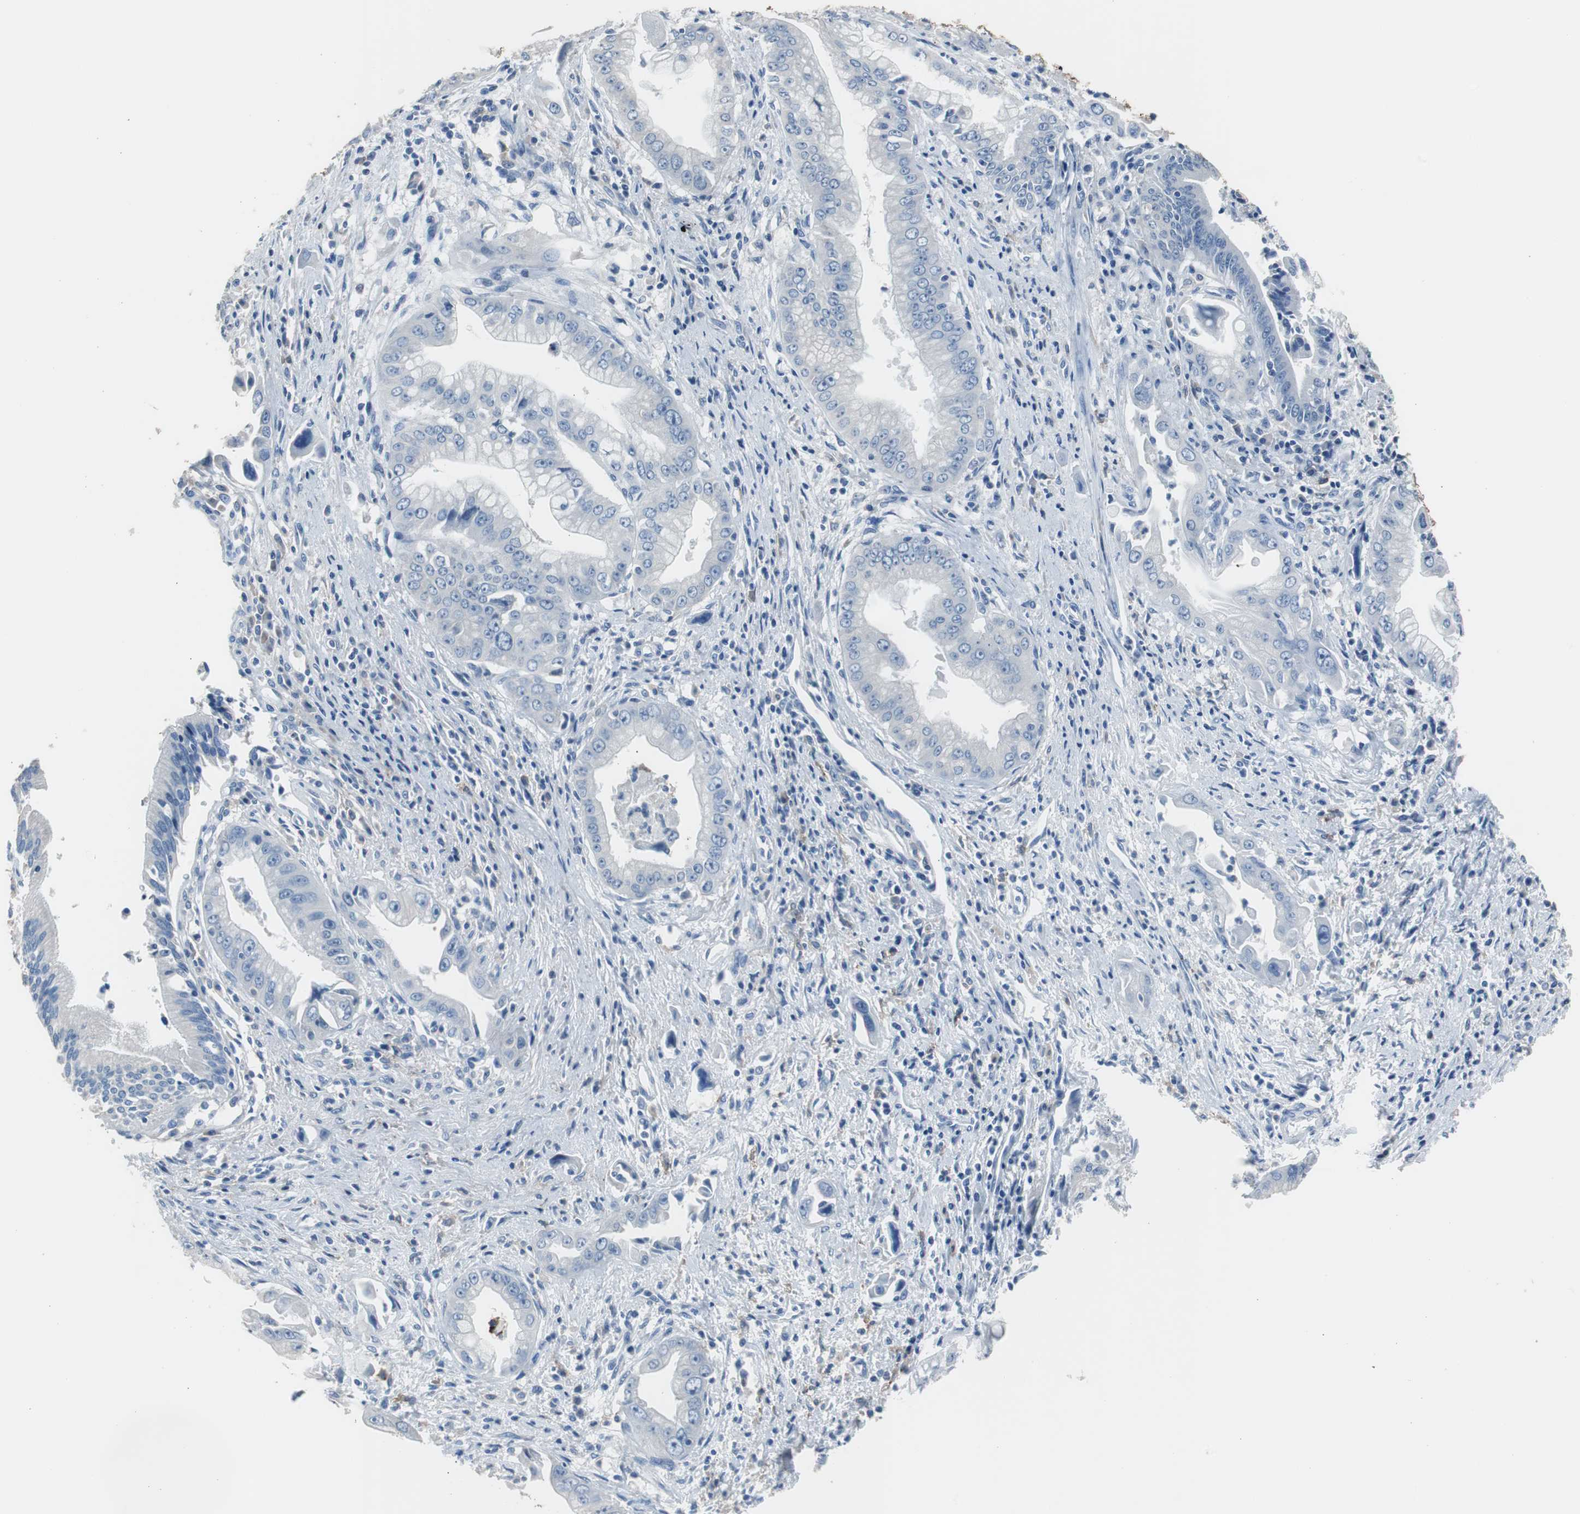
{"staining": {"intensity": "negative", "quantity": "none", "location": "none"}, "tissue": "pancreatic cancer", "cell_type": "Tumor cells", "image_type": "cancer", "snomed": [{"axis": "morphology", "description": "Adenocarcinoma, NOS"}, {"axis": "topography", "description": "Pancreas"}], "caption": "The immunohistochemistry (IHC) micrograph has no significant staining in tumor cells of pancreatic cancer tissue. (Immunohistochemistry (ihc), brightfield microscopy, high magnification).", "gene": "FCGR2B", "patient": {"sex": "male", "age": 59}}